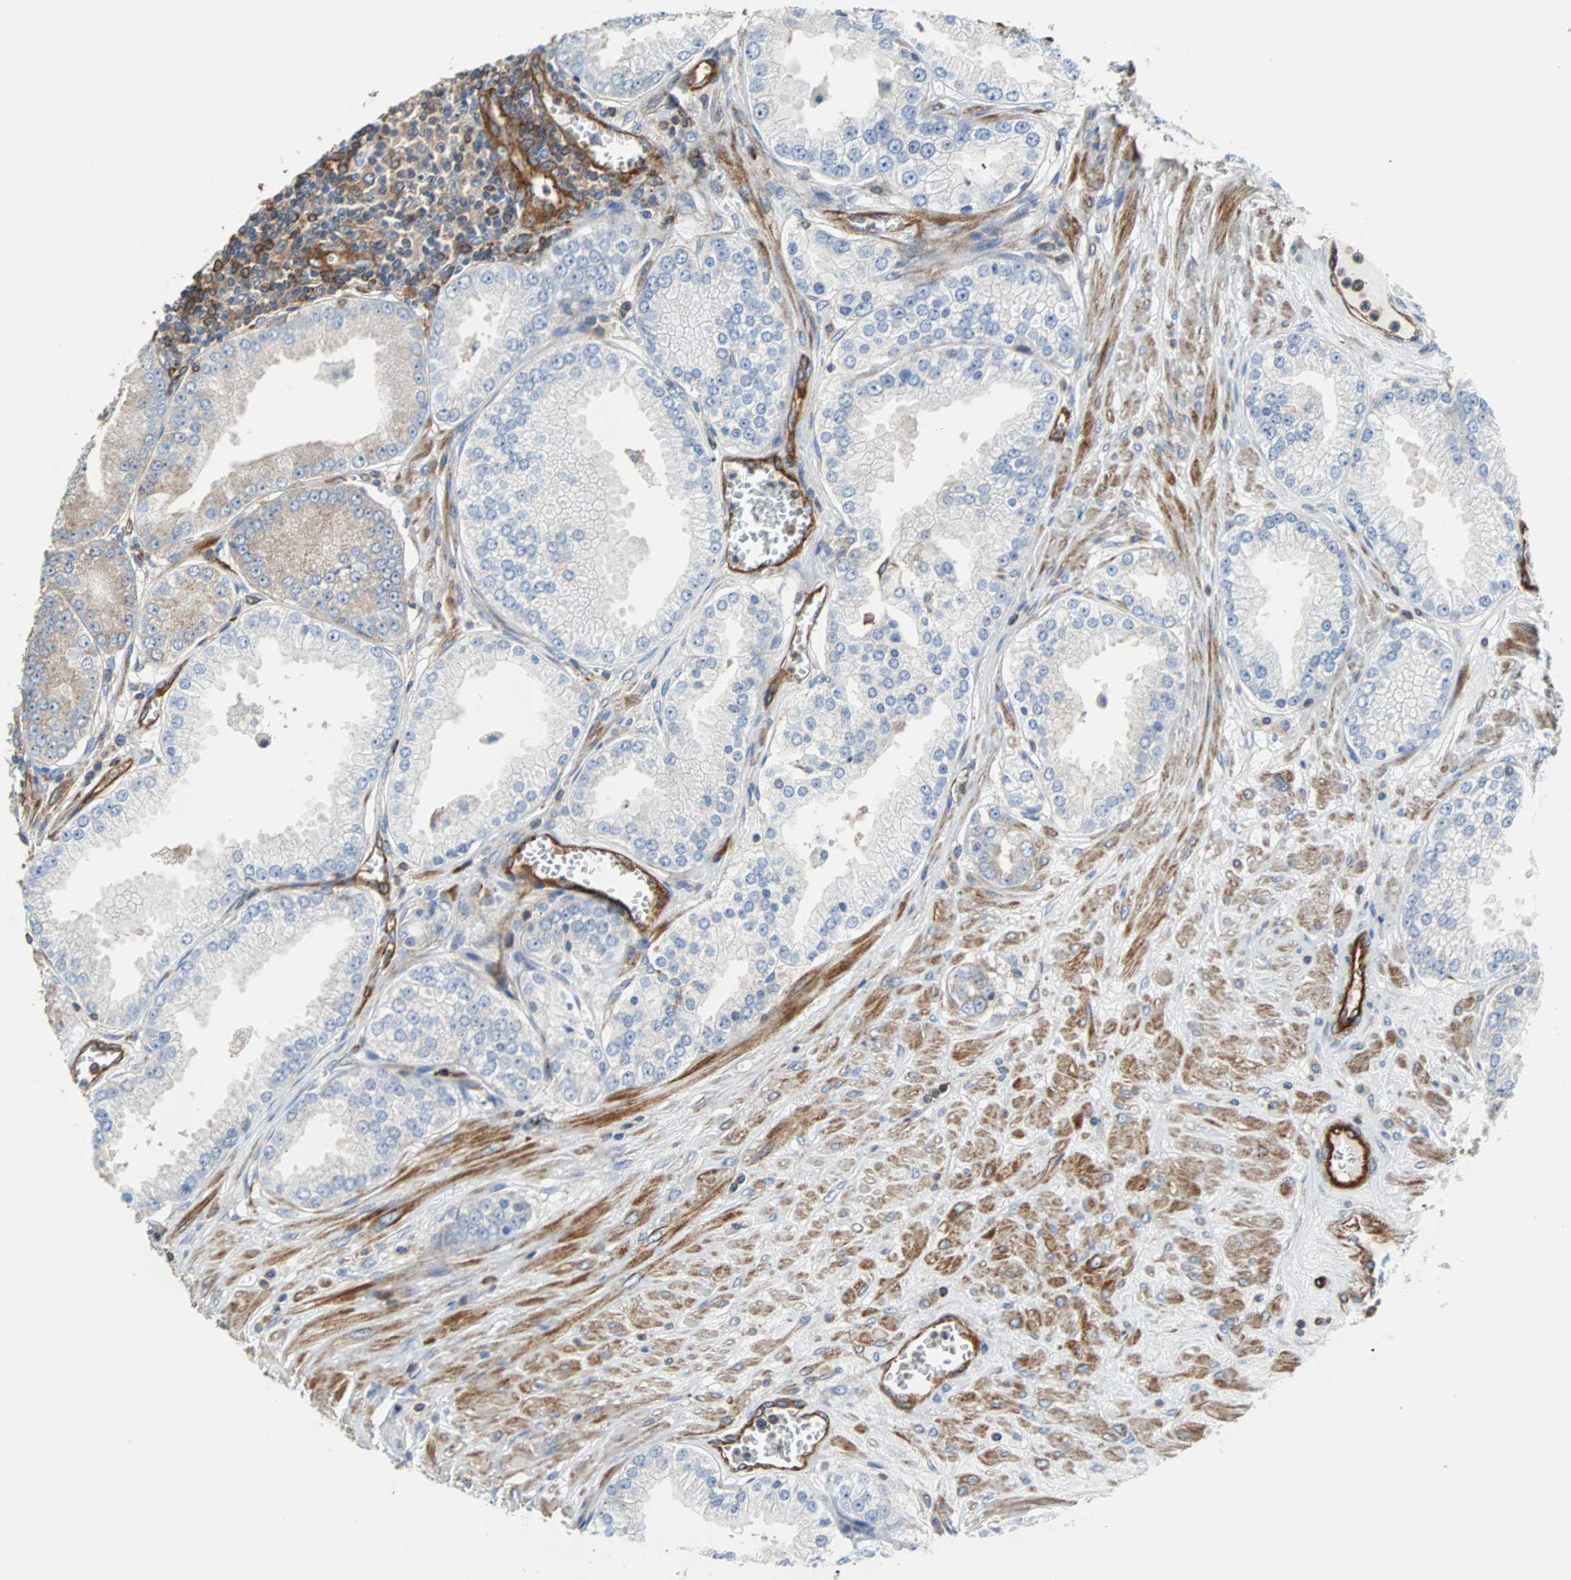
{"staining": {"intensity": "weak", "quantity": ">75%", "location": "cytoplasmic/membranous"}, "tissue": "prostate cancer", "cell_type": "Tumor cells", "image_type": "cancer", "snomed": [{"axis": "morphology", "description": "Adenocarcinoma, High grade"}, {"axis": "topography", "description": "Prostate"}], "caption": "High-grade adenocarcinoma (prostate) stained with a brown dye displays weak cytoplasmic/membranous positive staining in about >75% of tumor cells.", "gene": "PLCG2", "patient": {"sex": "male", "age": 61}}